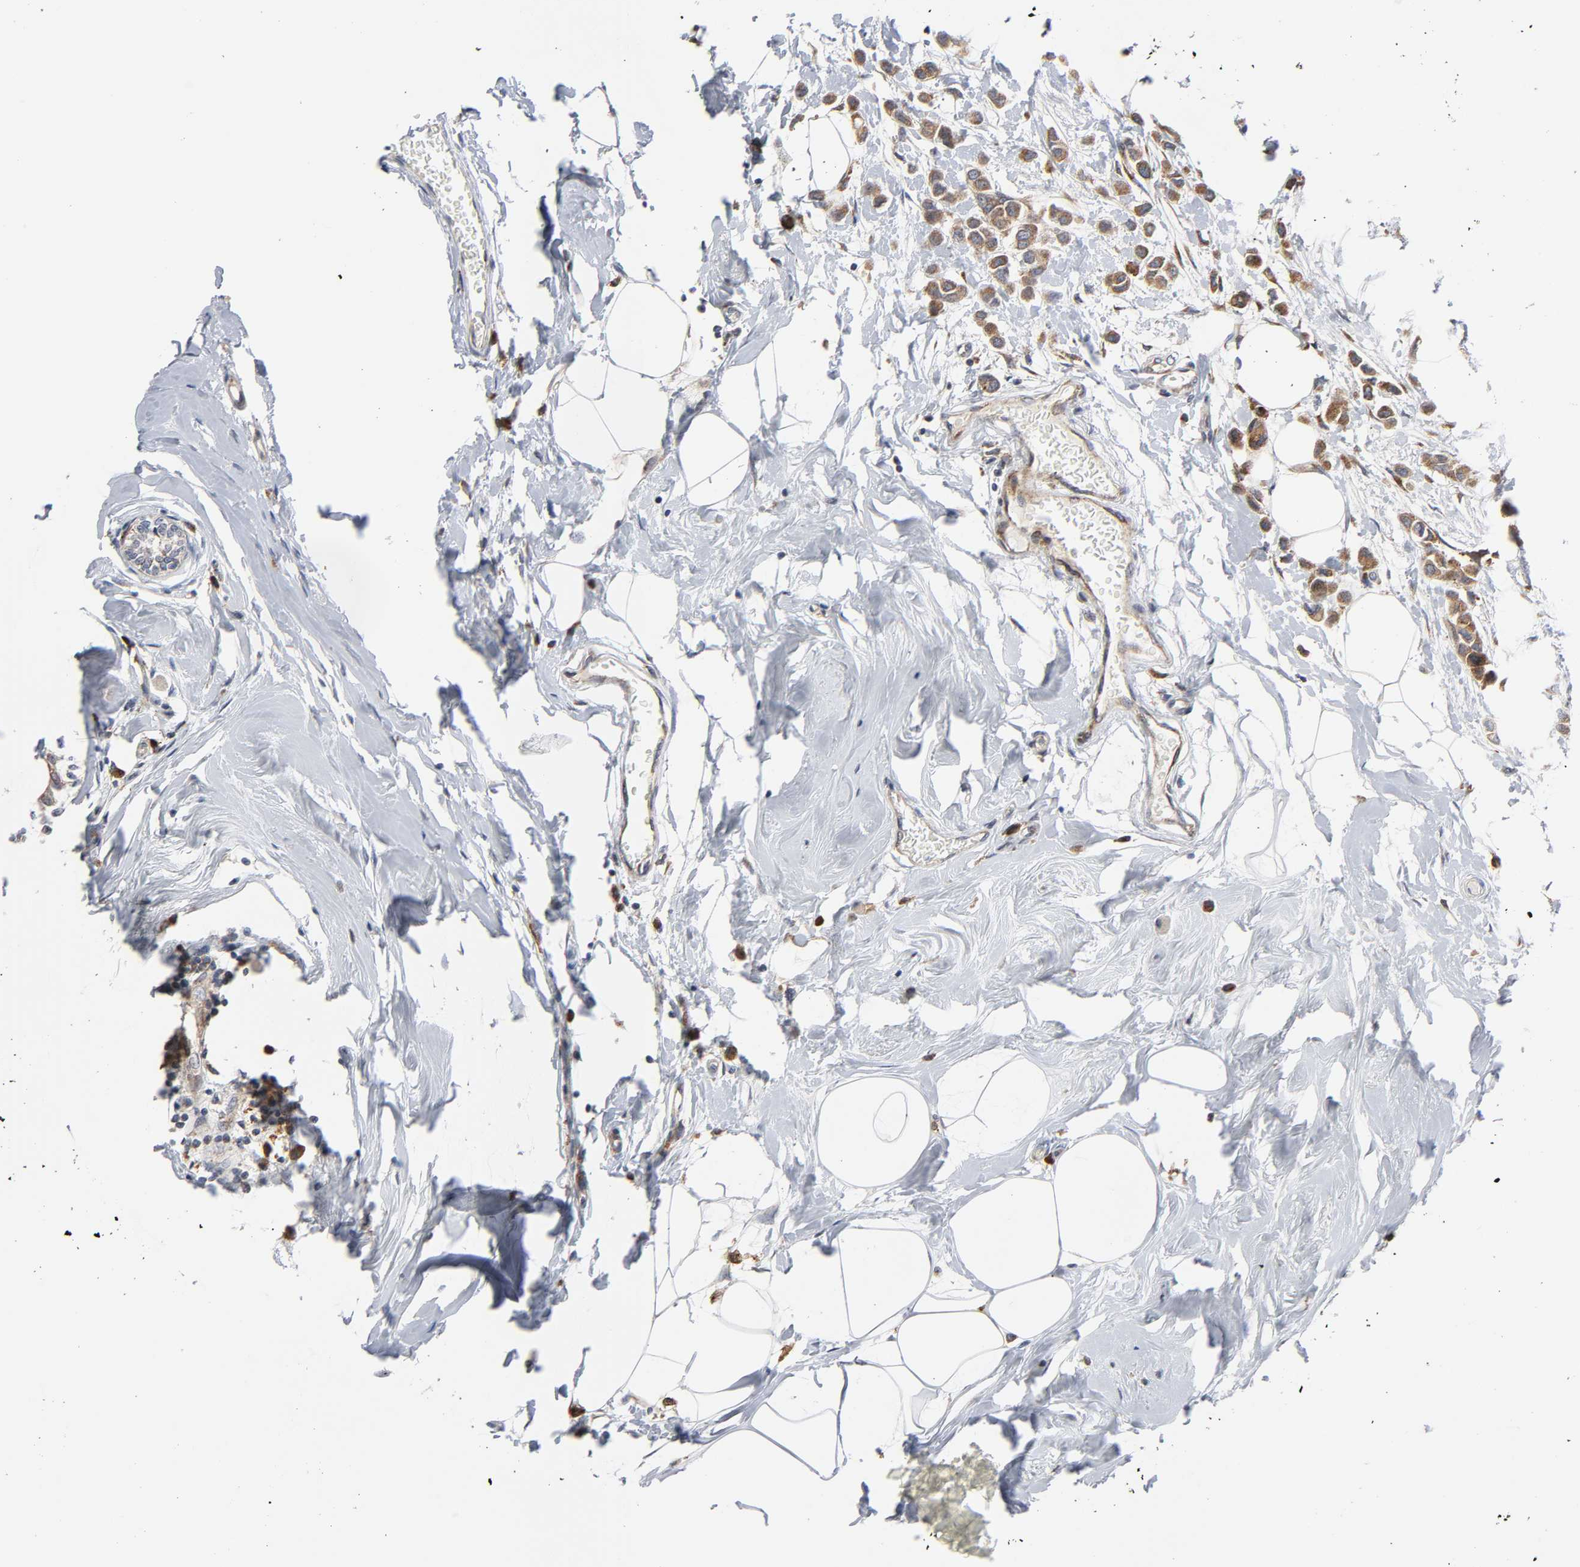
{"staining": {"intensity": "strong", "quantity": ">75%", "location": "cytoplasmic/membranous"}, "tissue": "breast cancer", "cell_type": "Tumor cells", "image_type": "cancer", "snomed": [{"axis": "morphology", "description": "Lobular carcinoma"}, {"axis": "topography", "description": "Breast"}], "caption": "Strong cytoplasmic/membranous protein positivity is appreciated in approximately >75% of tumor cells in breast cancer.", "gene": "BAX", "patient": {"sex": "female", "age": 51}}